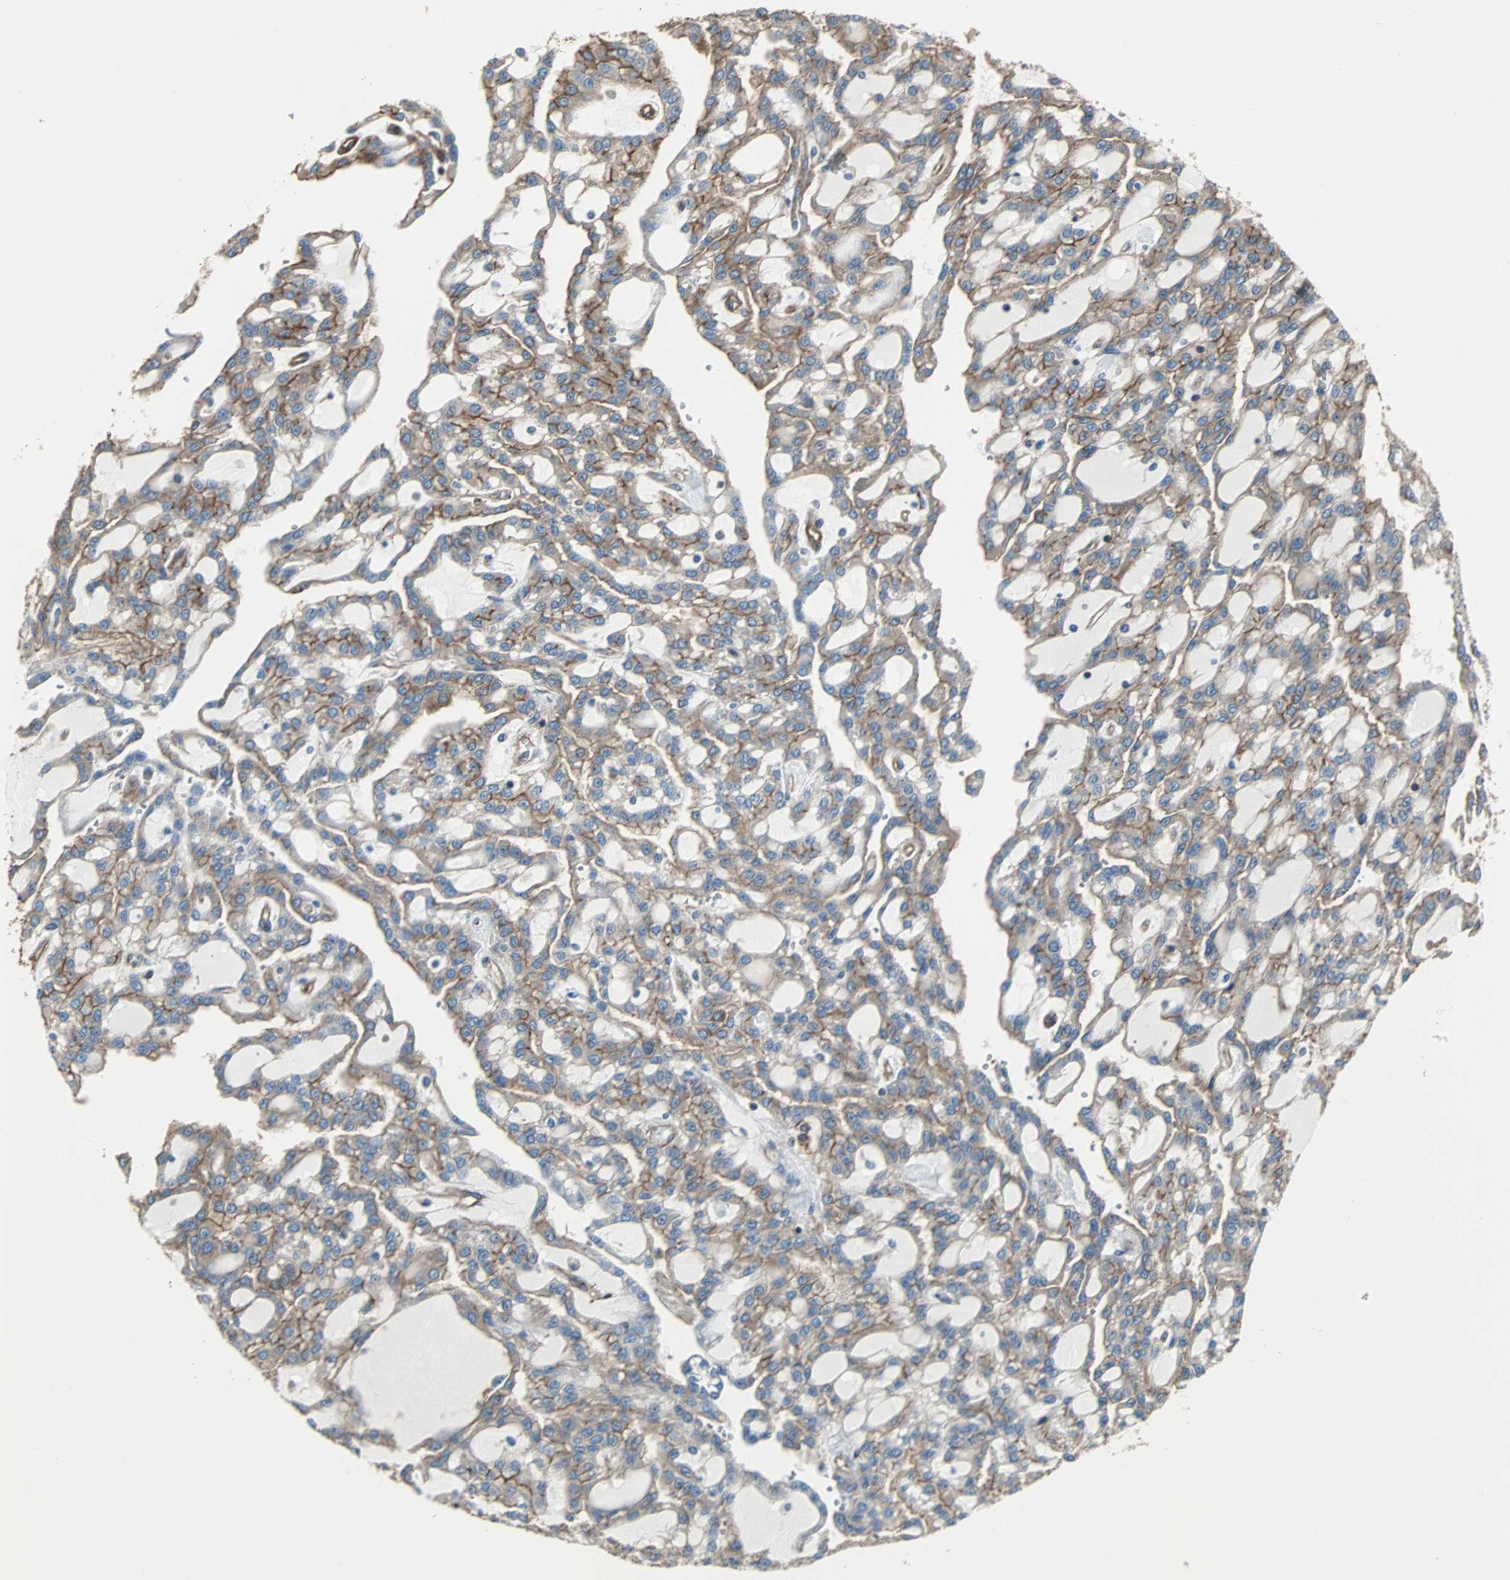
{"staining": {"intensity": "moderate", "quantity": ">75%", "location": "cytoplasmic/membranous"}, "tissue": "renal cancer", "cell_type": "Tumor cells", "image_type": "cancer", "snomed": [{"axis": "morphology", "description": "Adenocarcinoma, NOS"}, {"axis": "topography", "description": "Kidney"}], "caption": "A photomicrograph of adenocarcinoma (renal) stained for a protein exhibits moderate cytoplasmic/membranous brown staining in tumor cells.", "gene": "ACTN1", "patient": {"sex": "male", "age": 63}}